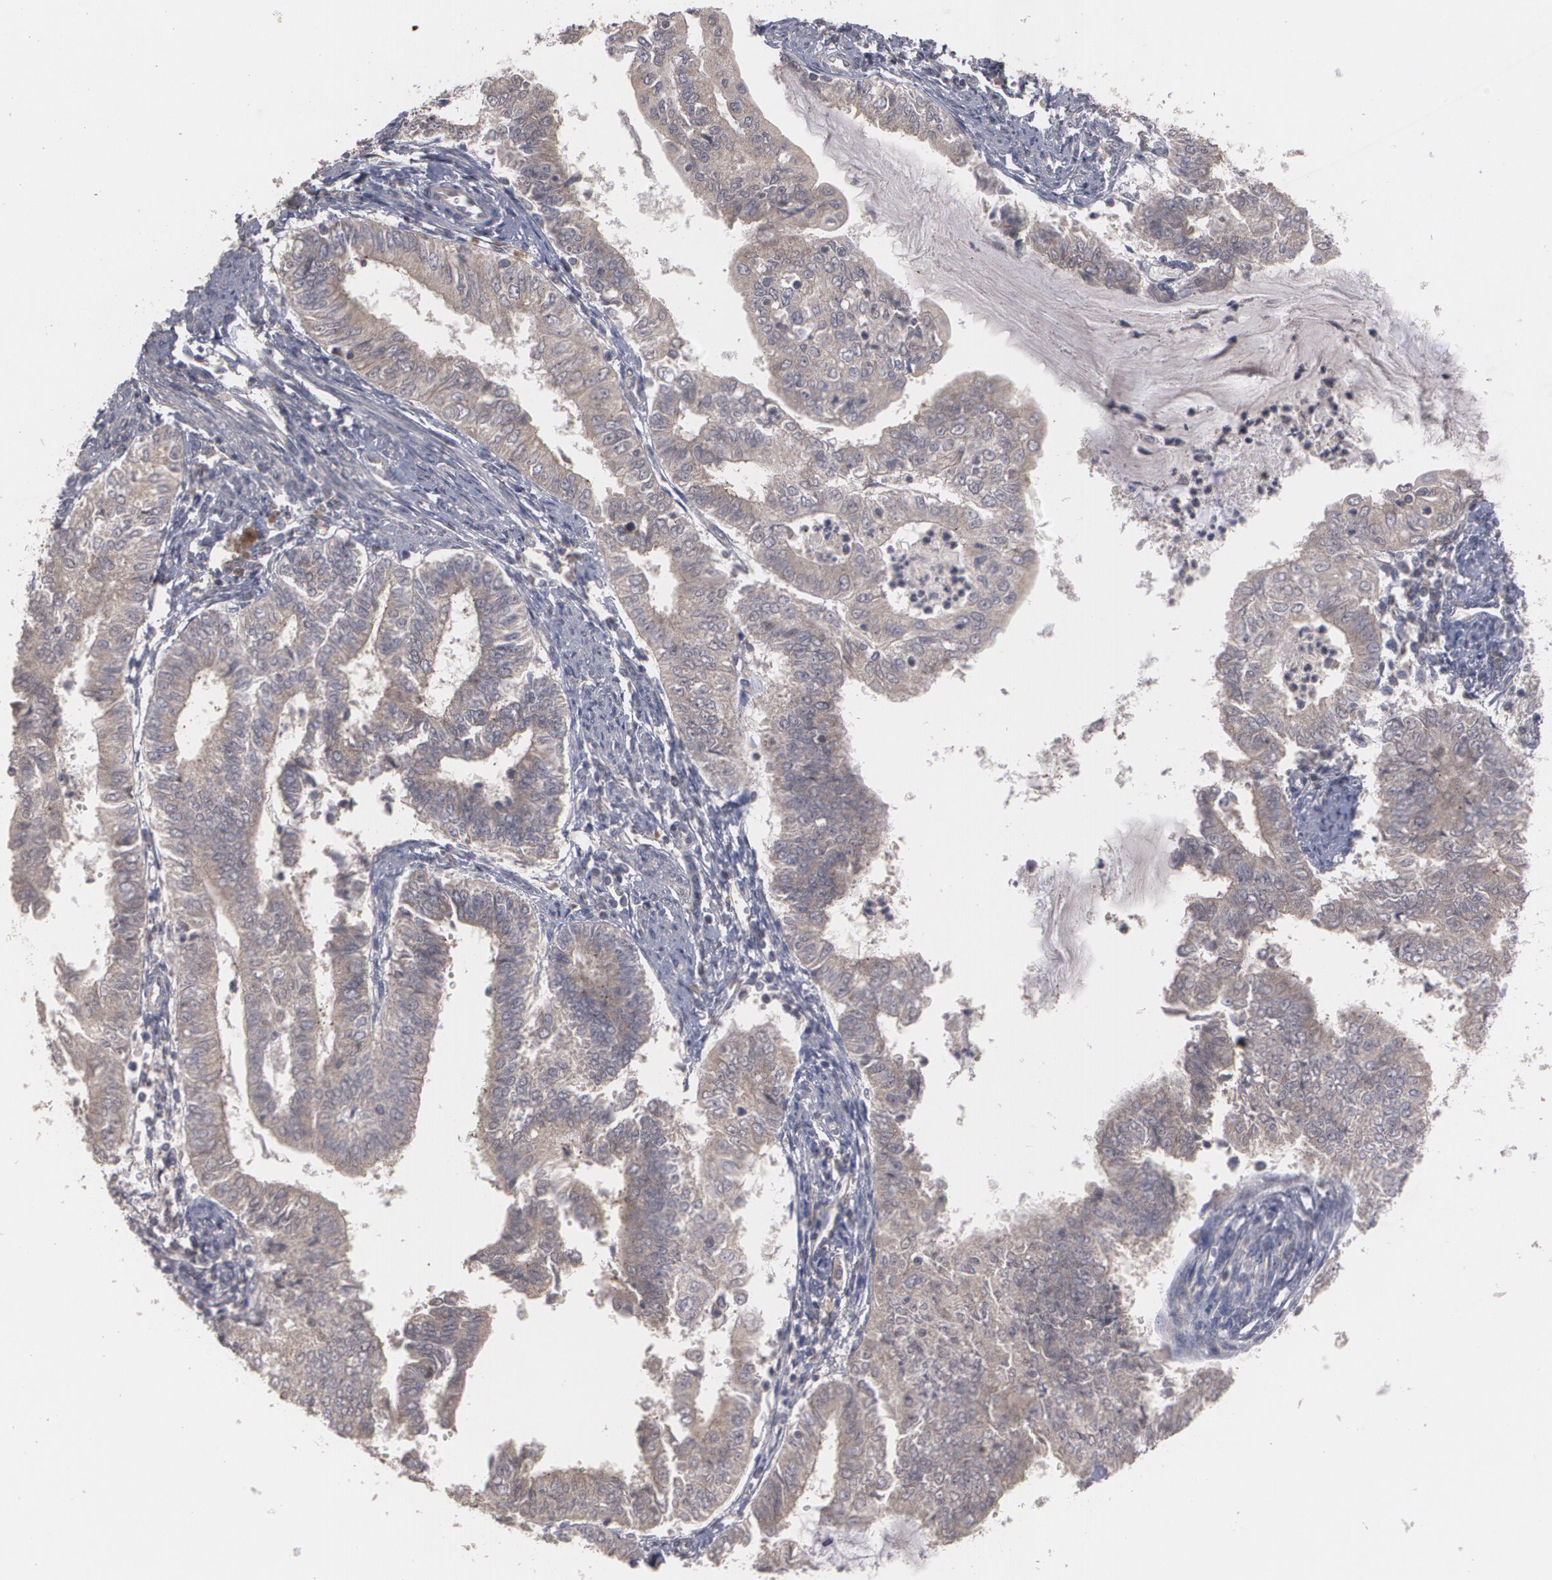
{"staining": {"intensity": "moderate", "quantity": ">75%", "location": "cytoplasmic/membranous"}, "tissue": "endometrial cancer", "cell_type": "Tumor cells", "image_type": "cancer", "snomed": [{"axis": "morphology", "description": "Adenocarcinoma, NOS"}, {"axis": "topography", "description": "Endometrium"}], "caption": "A micrograph showing moderate cytoplasmic/membranous positivity in about >75% of tumor cells in endometrial adenocarcinoma, as visualized by brown immunohistochemical staining.", "gene": "ARF6", "patient": {"sex": "female", "age": 66}}